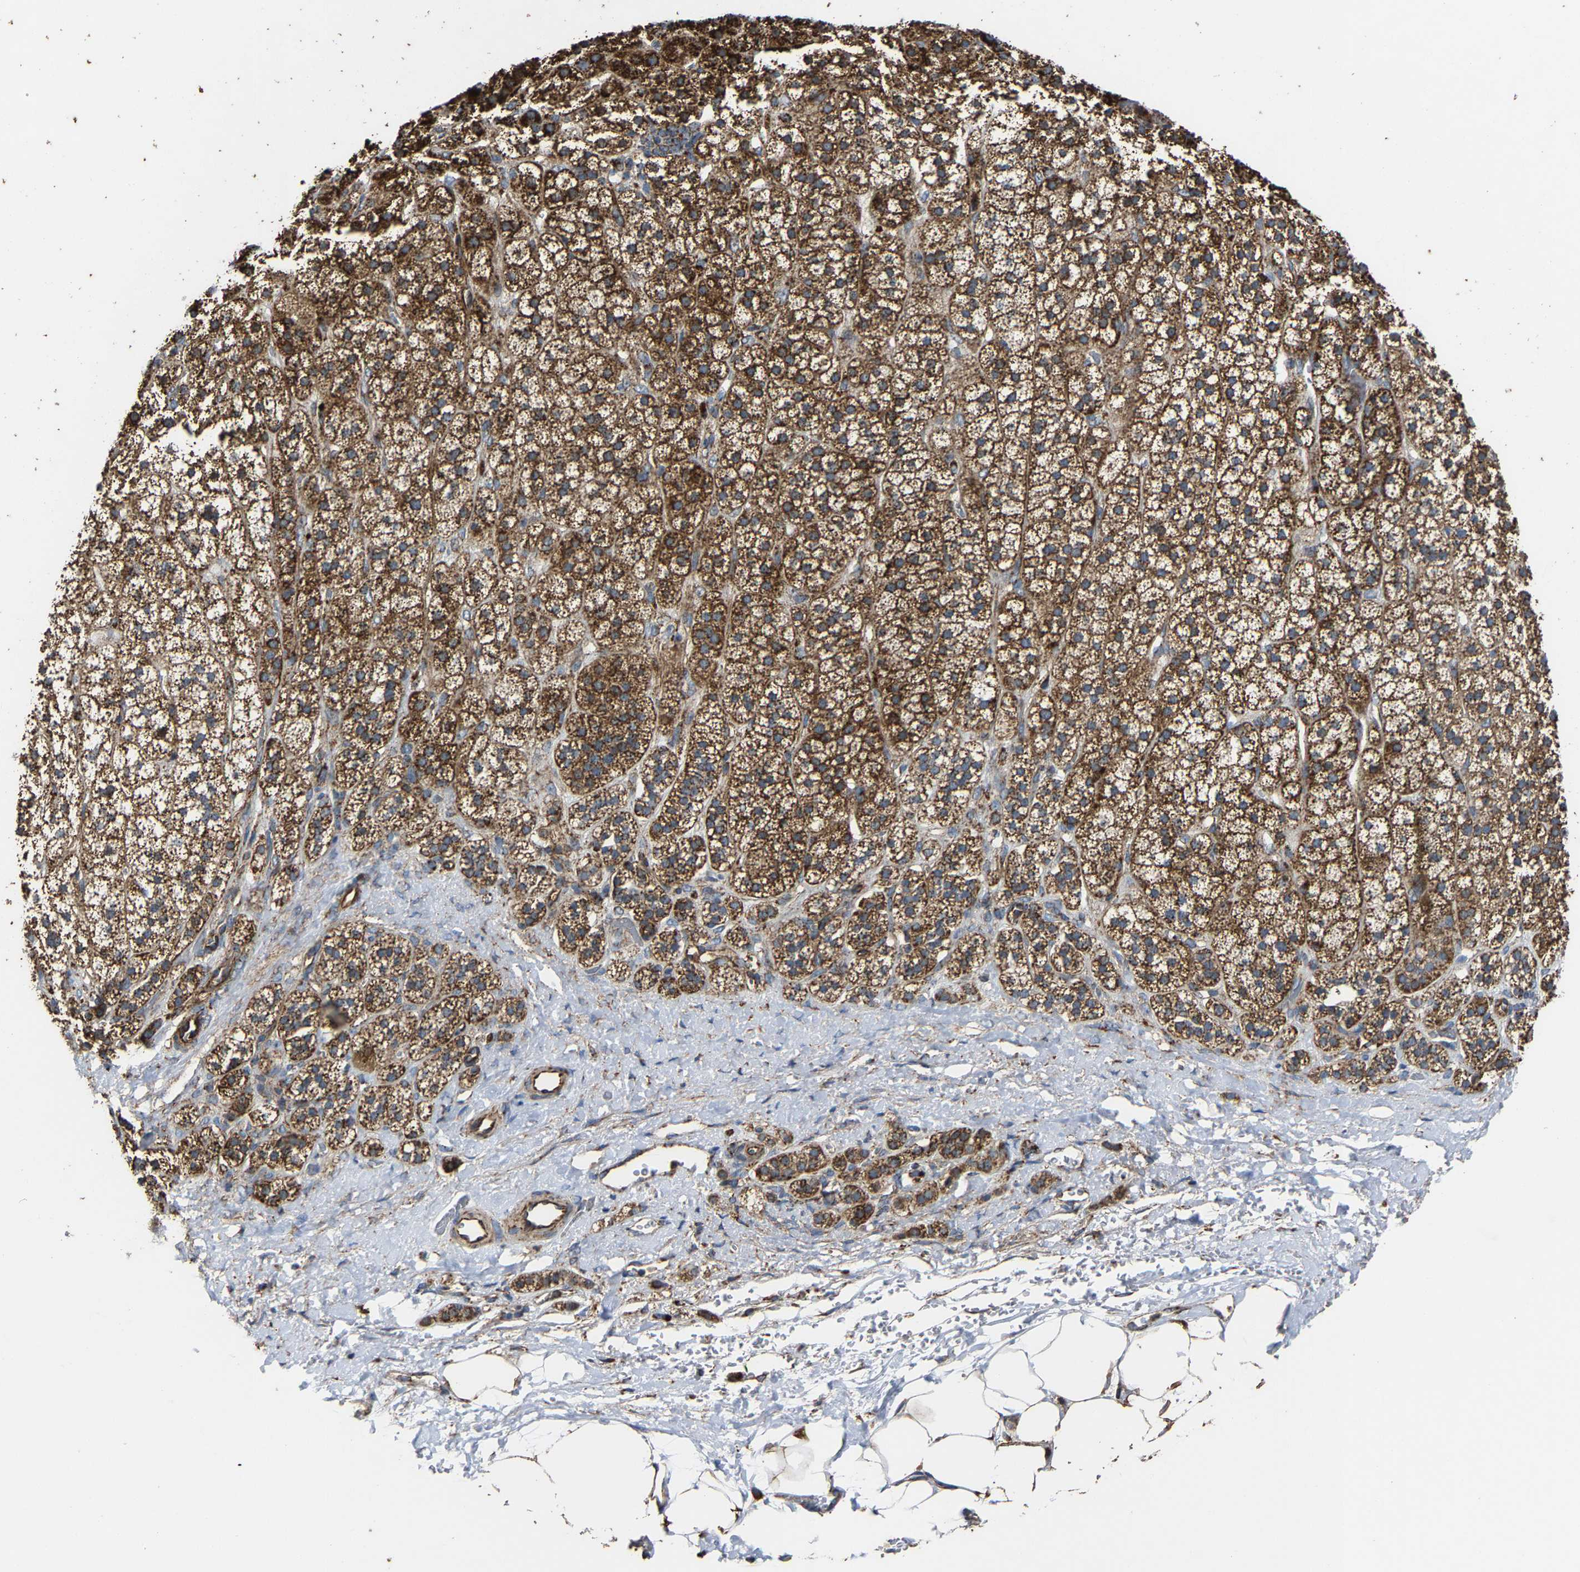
{"staining": {"intensity": "strong", "quantity": ">75%", "location": "cytoplasmic/membranous"}, "tissue": "adrenal gland", "cell_type": "Glandular cells", "image_type": "normal", "snomed": [{"axis": "morphology", "description": "Normal tissue, NOS"}, {"axis": "topography", "description": "Adrenal gland"}], "caption": "An image showing strong cytoplasmic/membranous expression in approximately >75% of glandular cells in normal adrenal gland, as visualized by brown immunohistochemical staining.", "gene": "NDUFV3", "patient": {"sex": "male", "age": 56}}